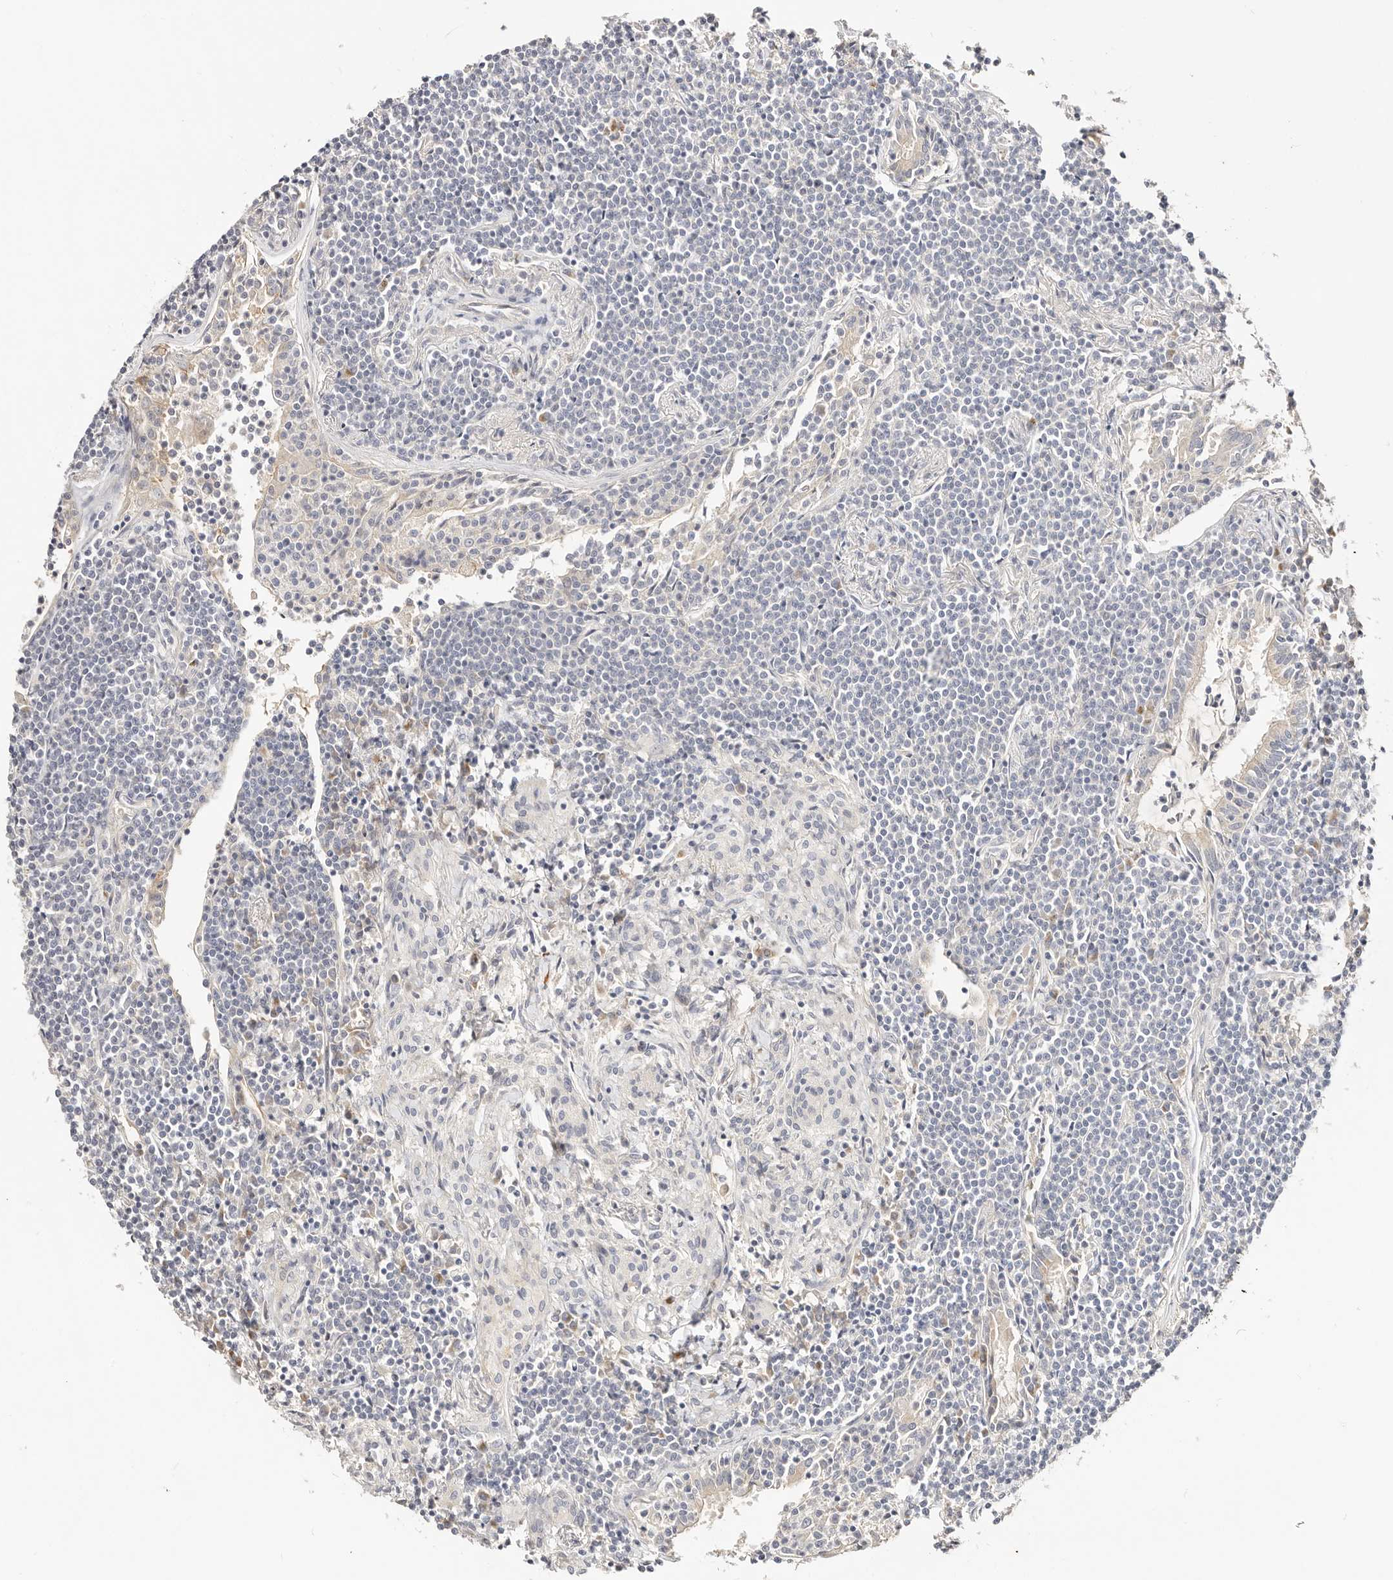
{"staining": {"intensity": "negative", "quantity": "none", "location": "none"}, "tissue": "lymphoma", "cell_type": "Tumor cells", "image_type": "cancer", "snomed": [{"axis": "morphology", "description": "Malignant lymphoma, non-Hodgkin's type, Low grade"}, {"axis": "topography", "description": "Lung"}], "caption": "Immunohistochemical staining of low-grade malignant lymphoma, non-Hodgkin's type demonstrates no significant positivity in tumor cells. (DAB IHC visualized using brightfield microscopy, high magnification).", "gene": "DNASE1", "patient": {"sex": "female", "age": 71}}